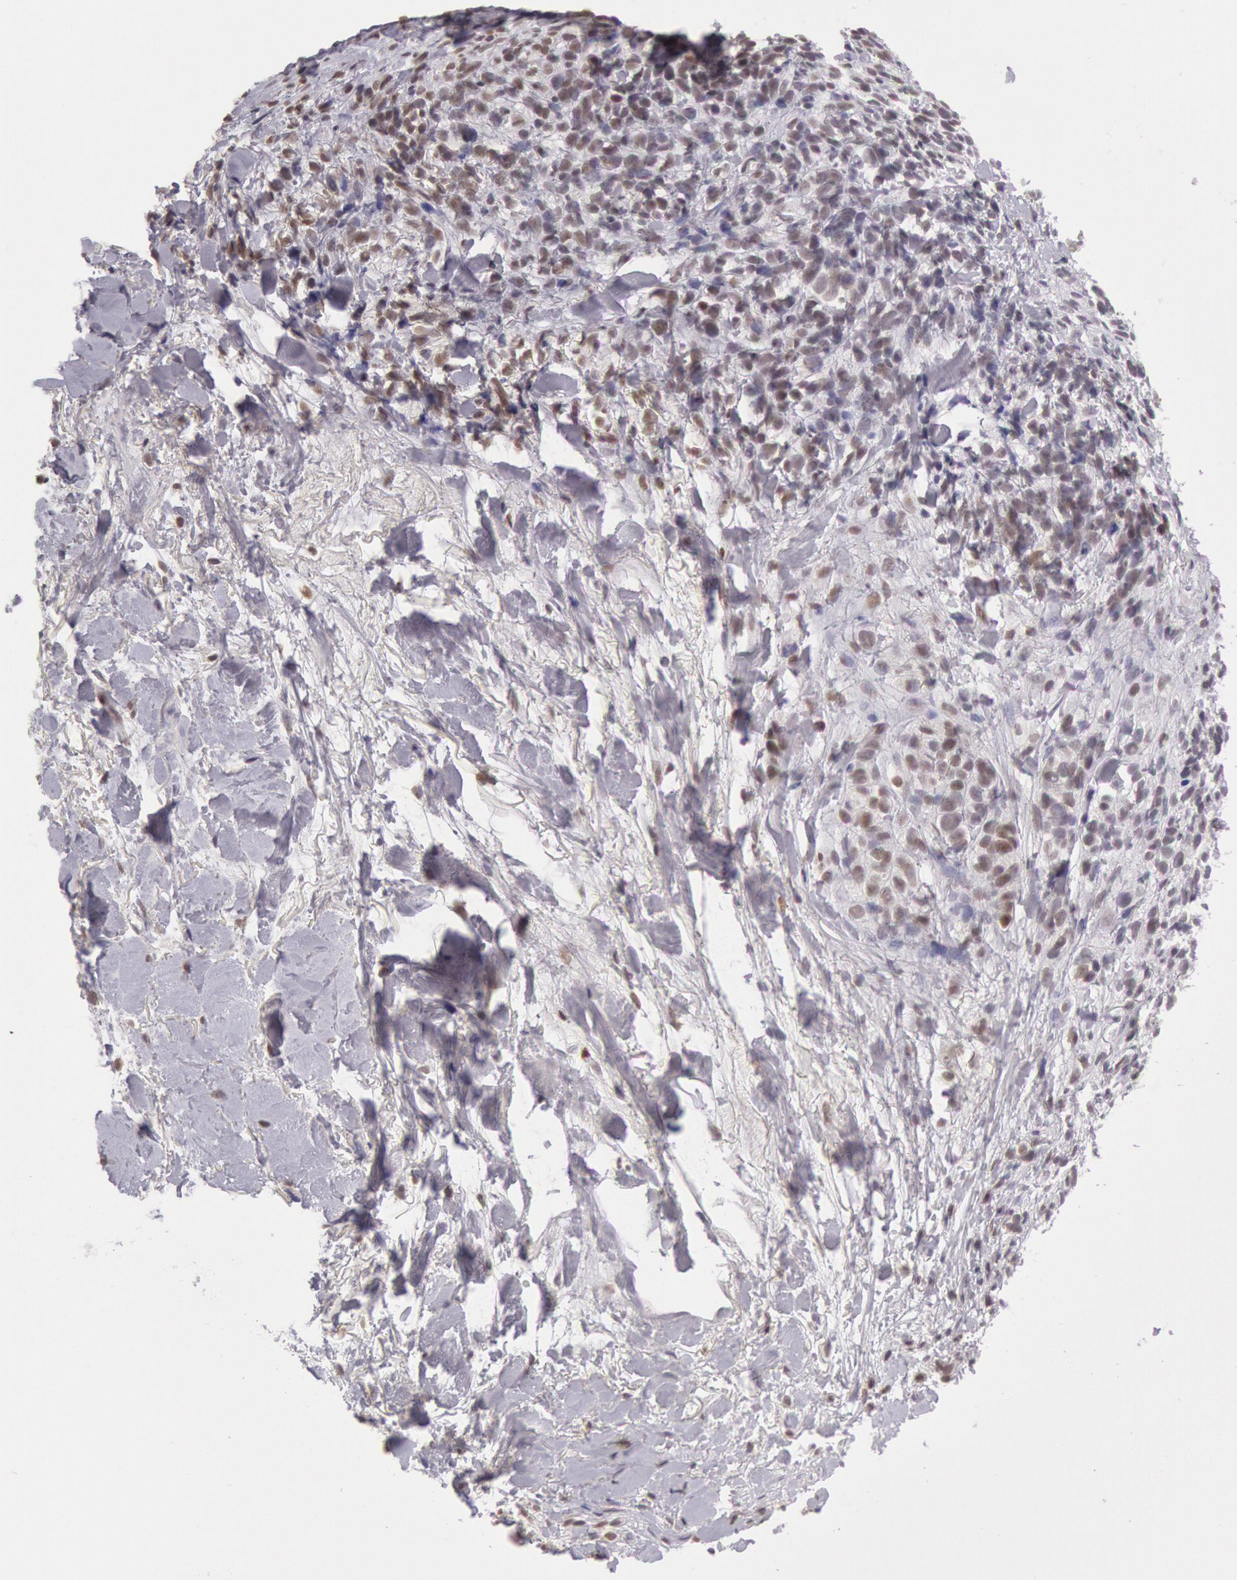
{"staining": {"intensity": "moderate", "quantity": "25%-75%", "location": "nuclear"}, "tissue": "melanoma", "cell_type": "Tumor cells", "image_type": "cancer", "snomed": [{"axis": "morphology", "description": "Malignant melanoma, NOS"}, {"axis": "topography", "description": "Skin"}], "caption": "Melanoma was stained to show a protein in brown. There is medium levels of moderate nuclear staining in about 25%-75% of tumor cells.", "gene": "HIF1A", "patient": {"sex": "female", "age": 85}}